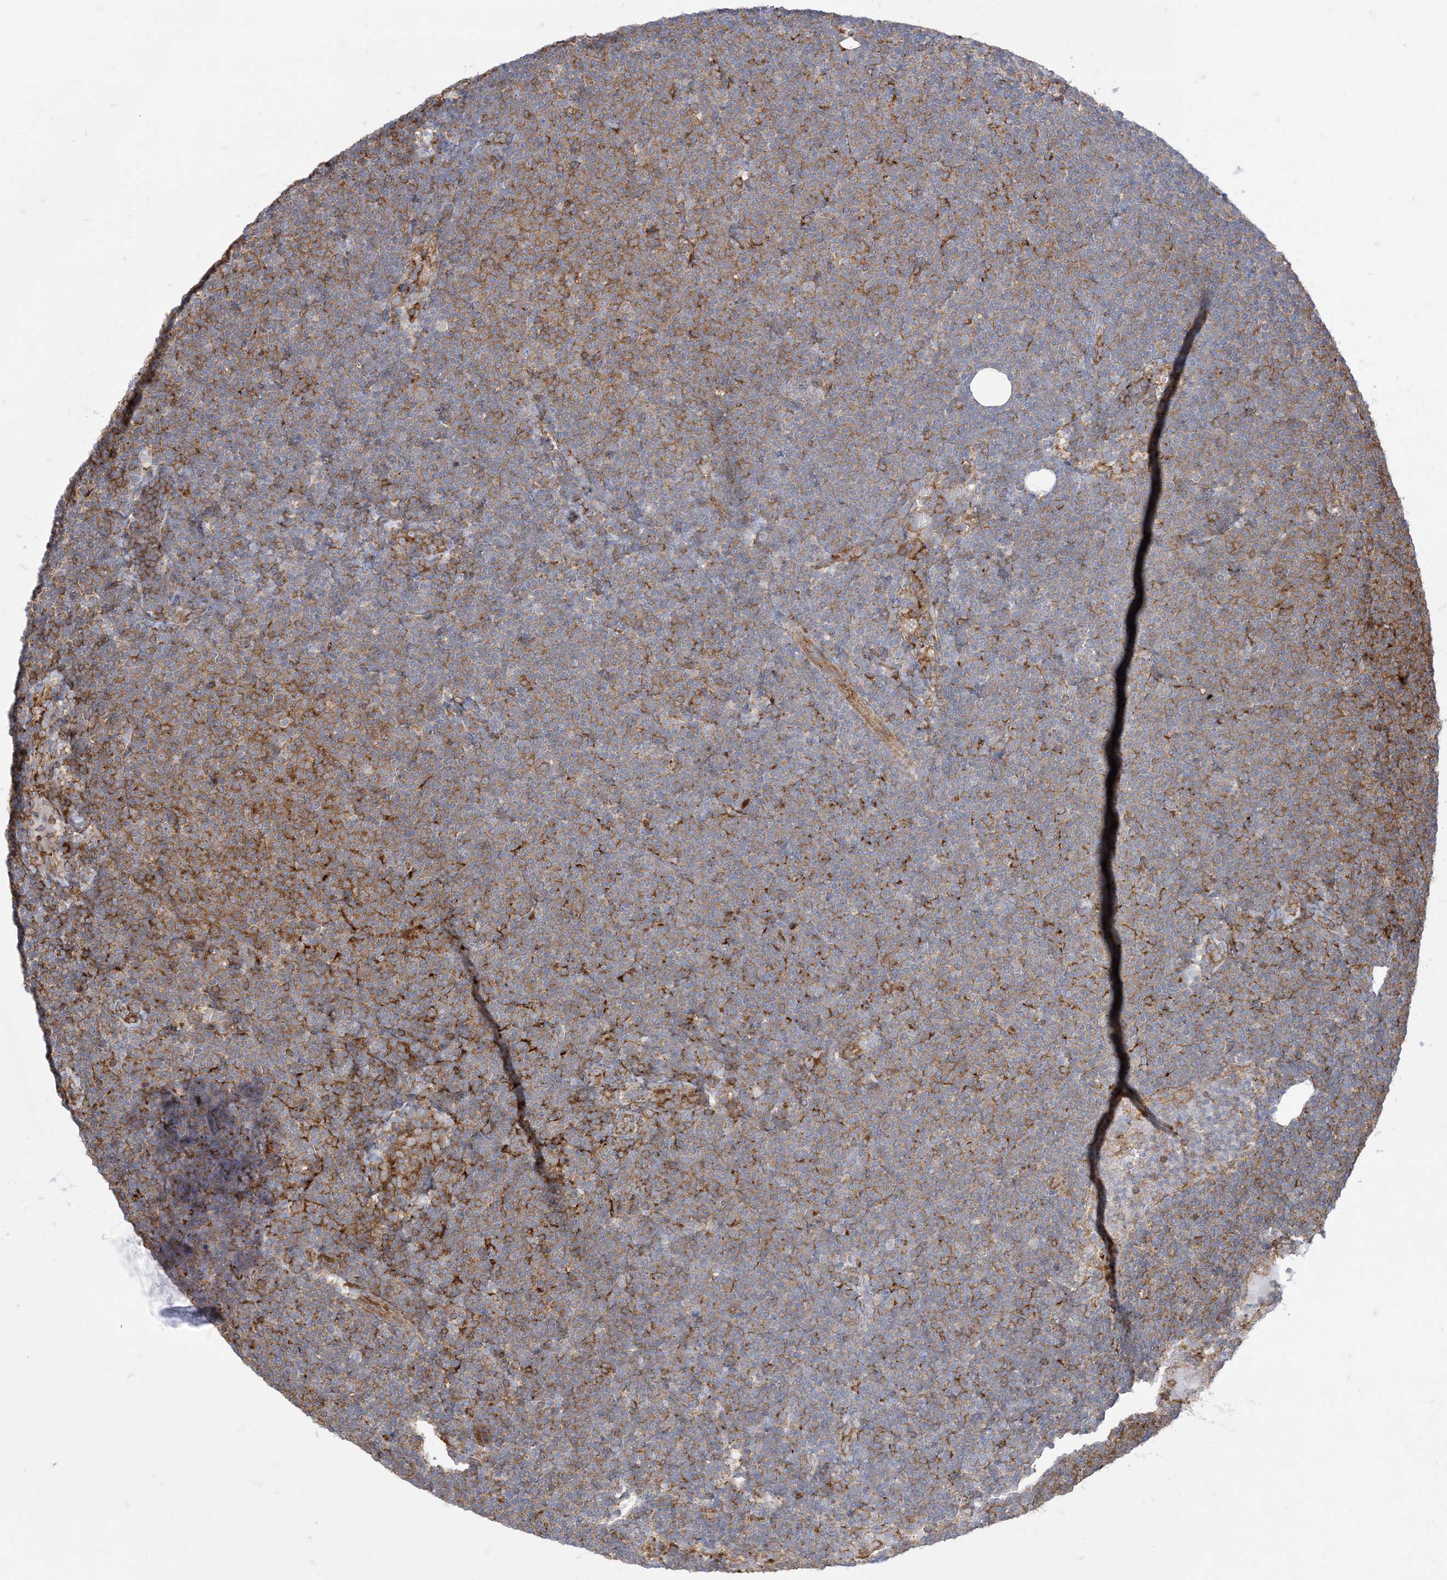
{"staining": {"intensity": "moderate", "quantity": "<25%", "location": "cytoplasmic/membranous"}, "tissue": "lymphoma", "cell_type": "Tumor cells", "image_type": "cancer", "snomed": [{"axis": "morphology", "description": "Malignant lymphoma, non-Hodgkin's type, Low grade"}, {"axis": "topography", "description": "Lymph node"}], "caption": "High-power microscopy captured an IHC image of lymphoma, revealing moderate cytoplasmic/membranous staining in about <25% of tumor cells. (IHC, brightfield microscopy, high magnification).", "gene": "DERL3", "patient": {"sex": "female", "age": 53}}